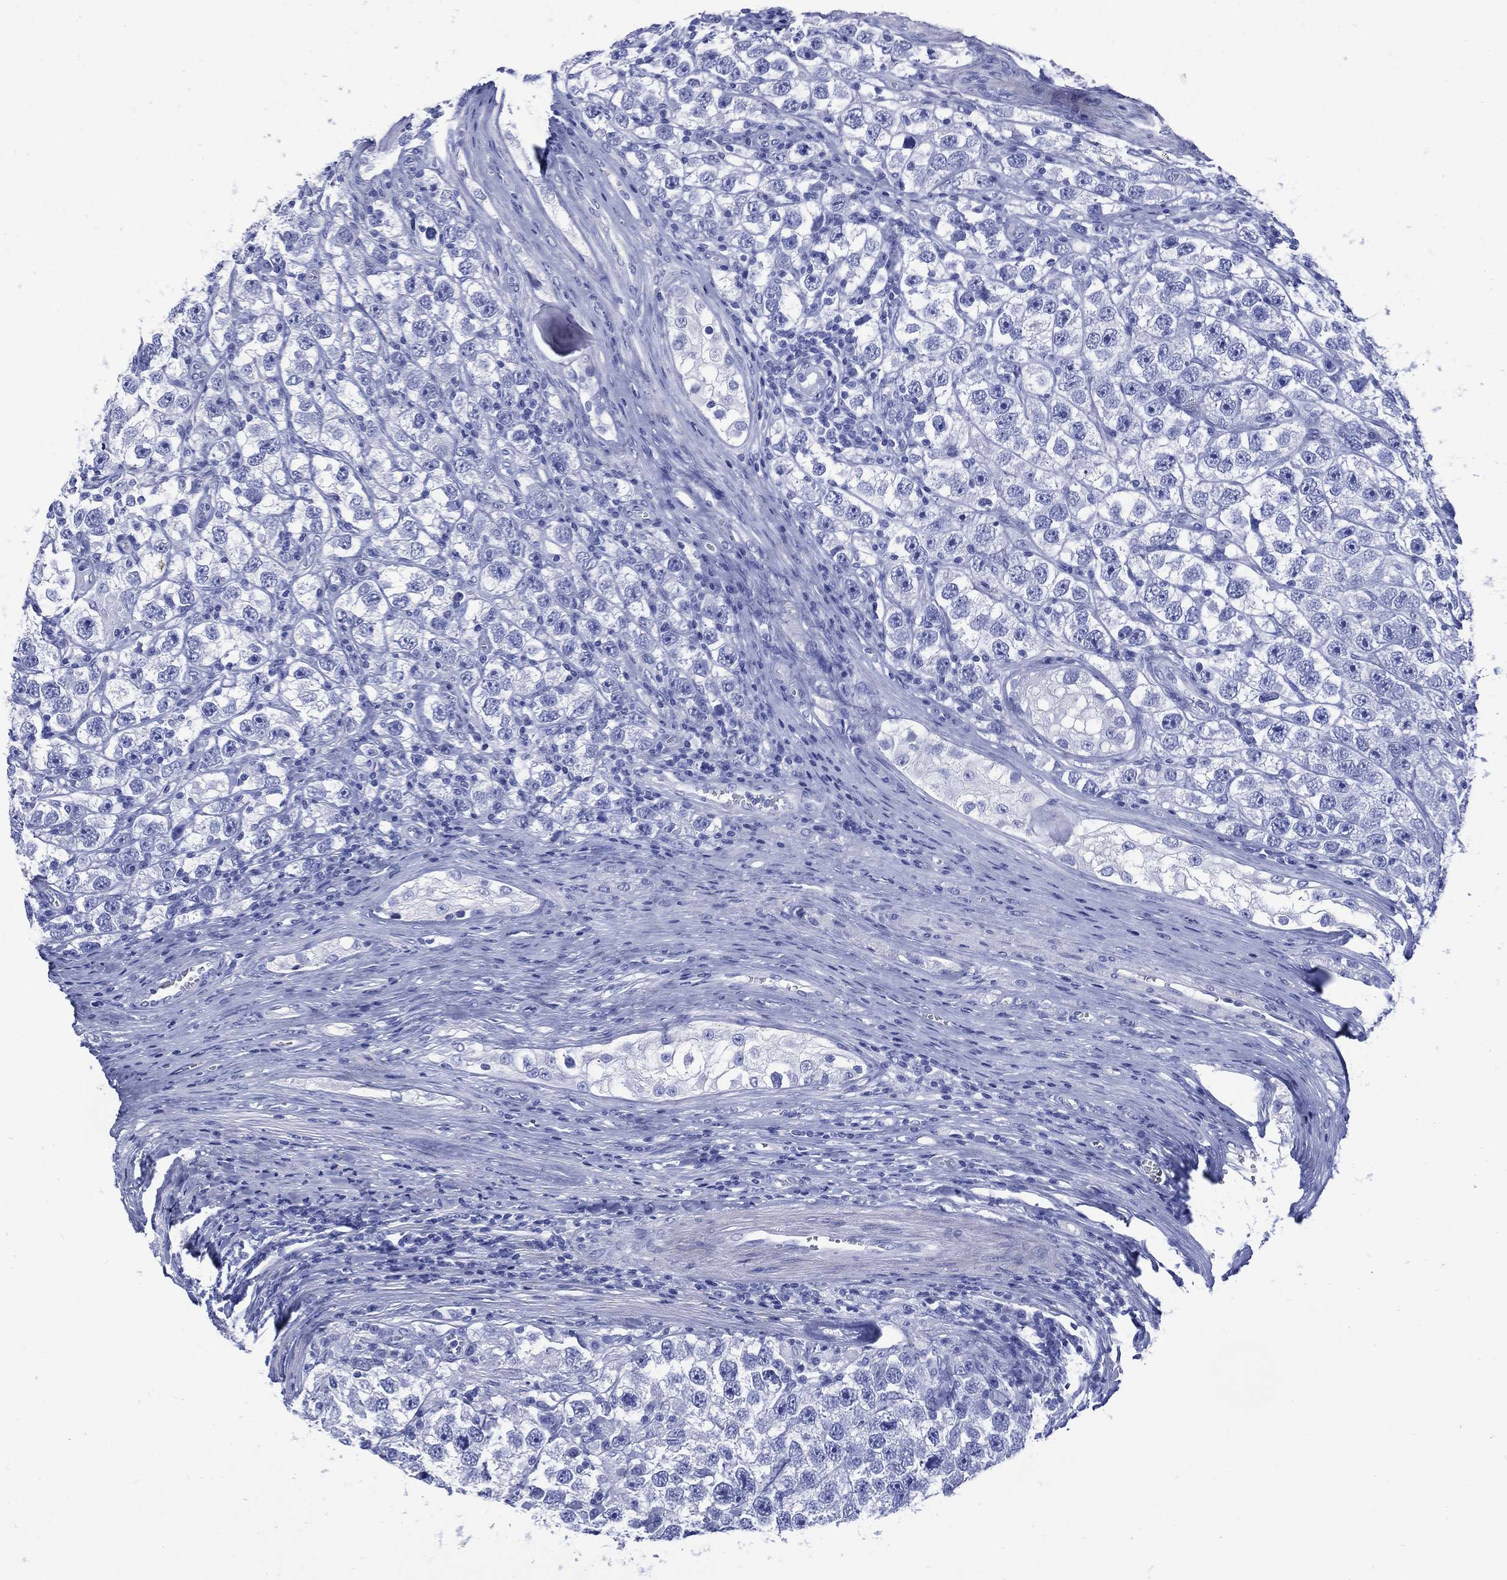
{"staining": {"intensity": "negative", "quantity": "none", "location": "none"}, "tissue": "testis cancer", "cell_type": "Tumor cells", "image_type": "cancer", "snomed": [{"axis": "morphology", "description": "Seminoma, NOS"}, {"axis": "topography", "description": "Testis"}], "caption": "A histopathology image of human testis seminoma is negative for staining in tumor cells.", "gene": "SHCBP1L", "patient": {"sex": "male", "age": 26}}